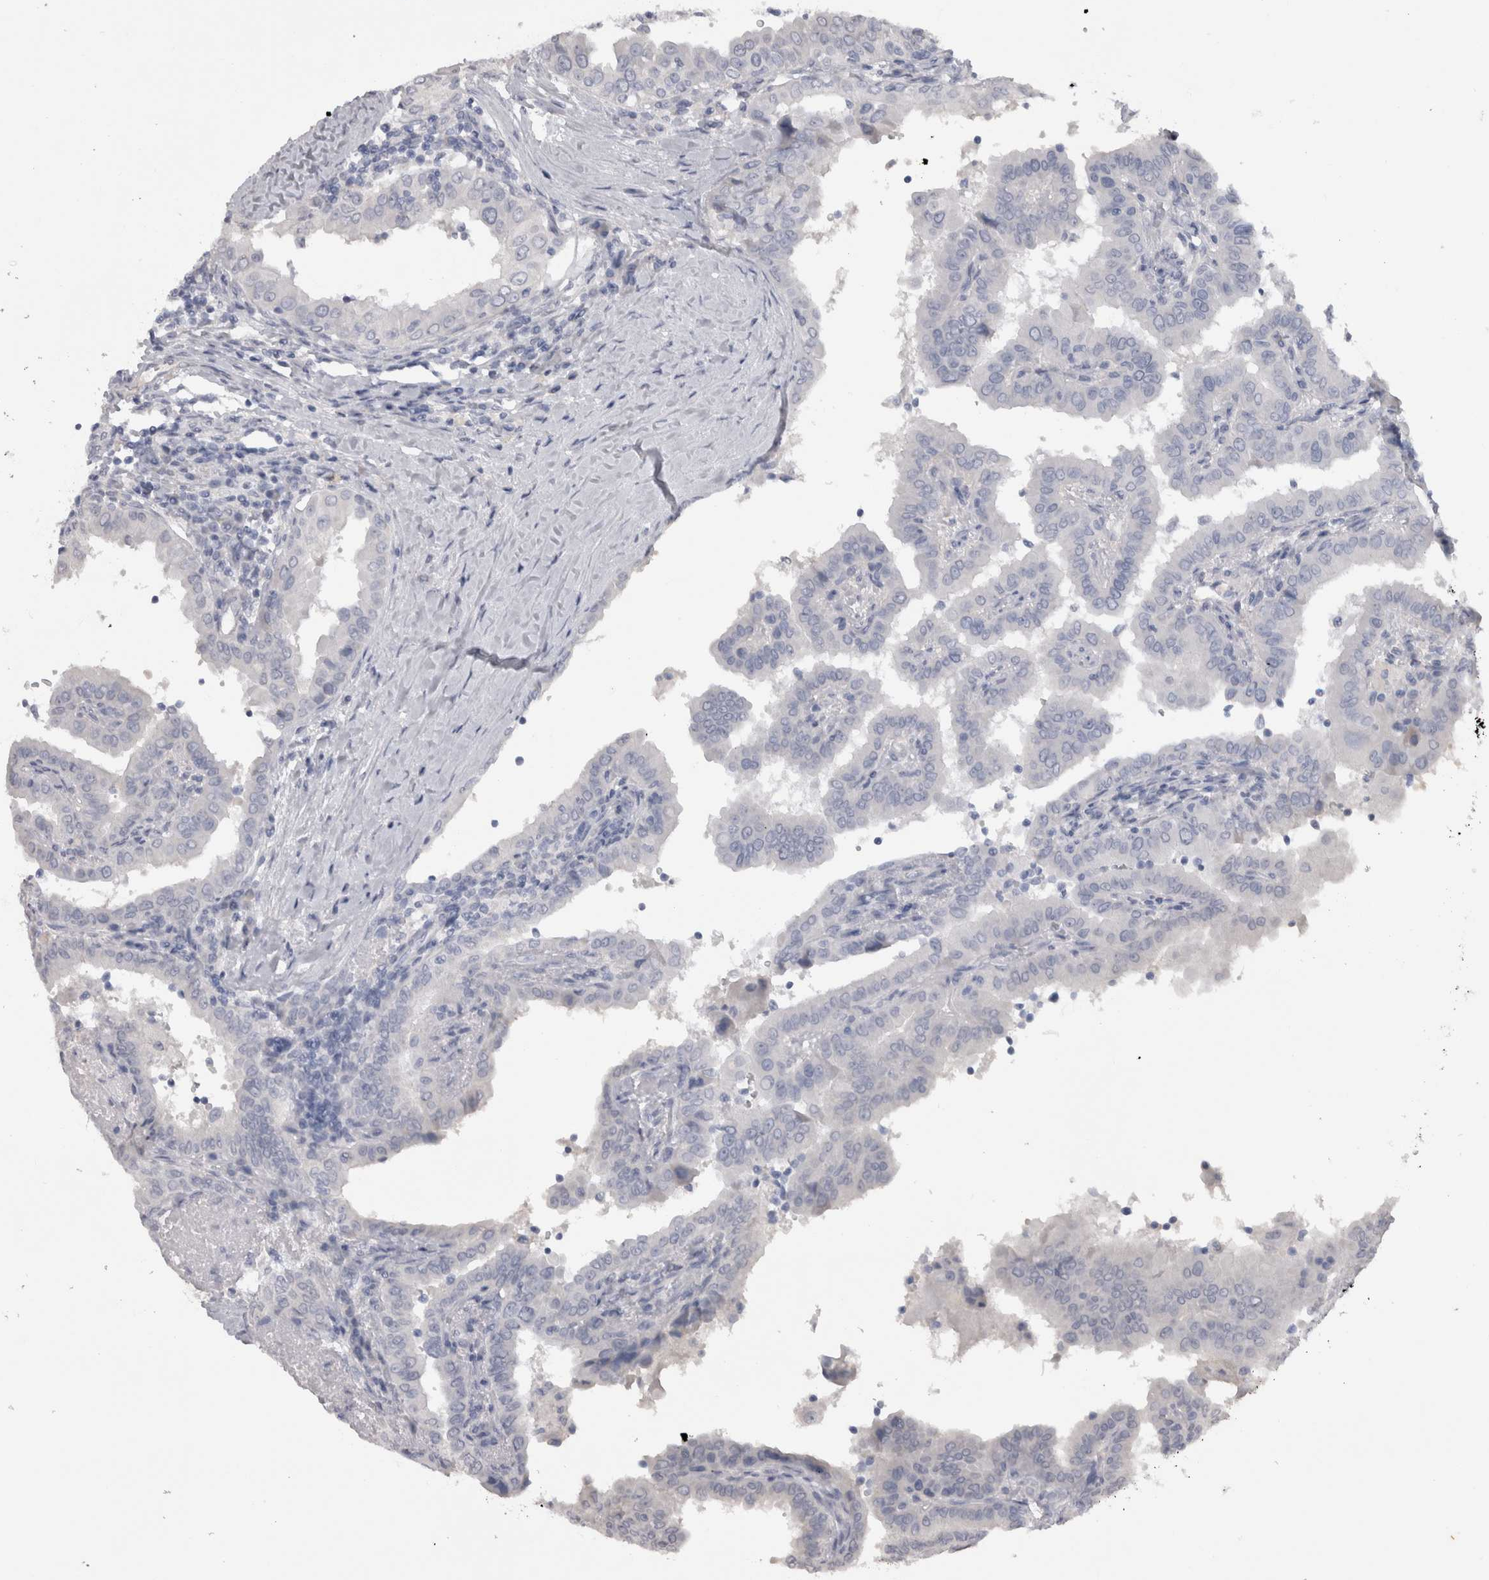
{"staining": {"intensity": "negative", "quantity": "none", "location": "none"}, "tissue": "thyroid cancer", "cell_type": "Tumor cells", "image_type": "cancer", "snomed": [{"axis": "morphology", "description": "Papillary adenocarcinoma, NOS"}, {"axis": "topography", "description": "Thyroid gland"}], "caption": "IHC micrograph of human papillary adenocarcinoma (thyroid) stained for a protein (brown), which exhibits no positivity in tumor cells.", "gene": "ADAM2", "patient": {"sex": "male", "age": 33}}